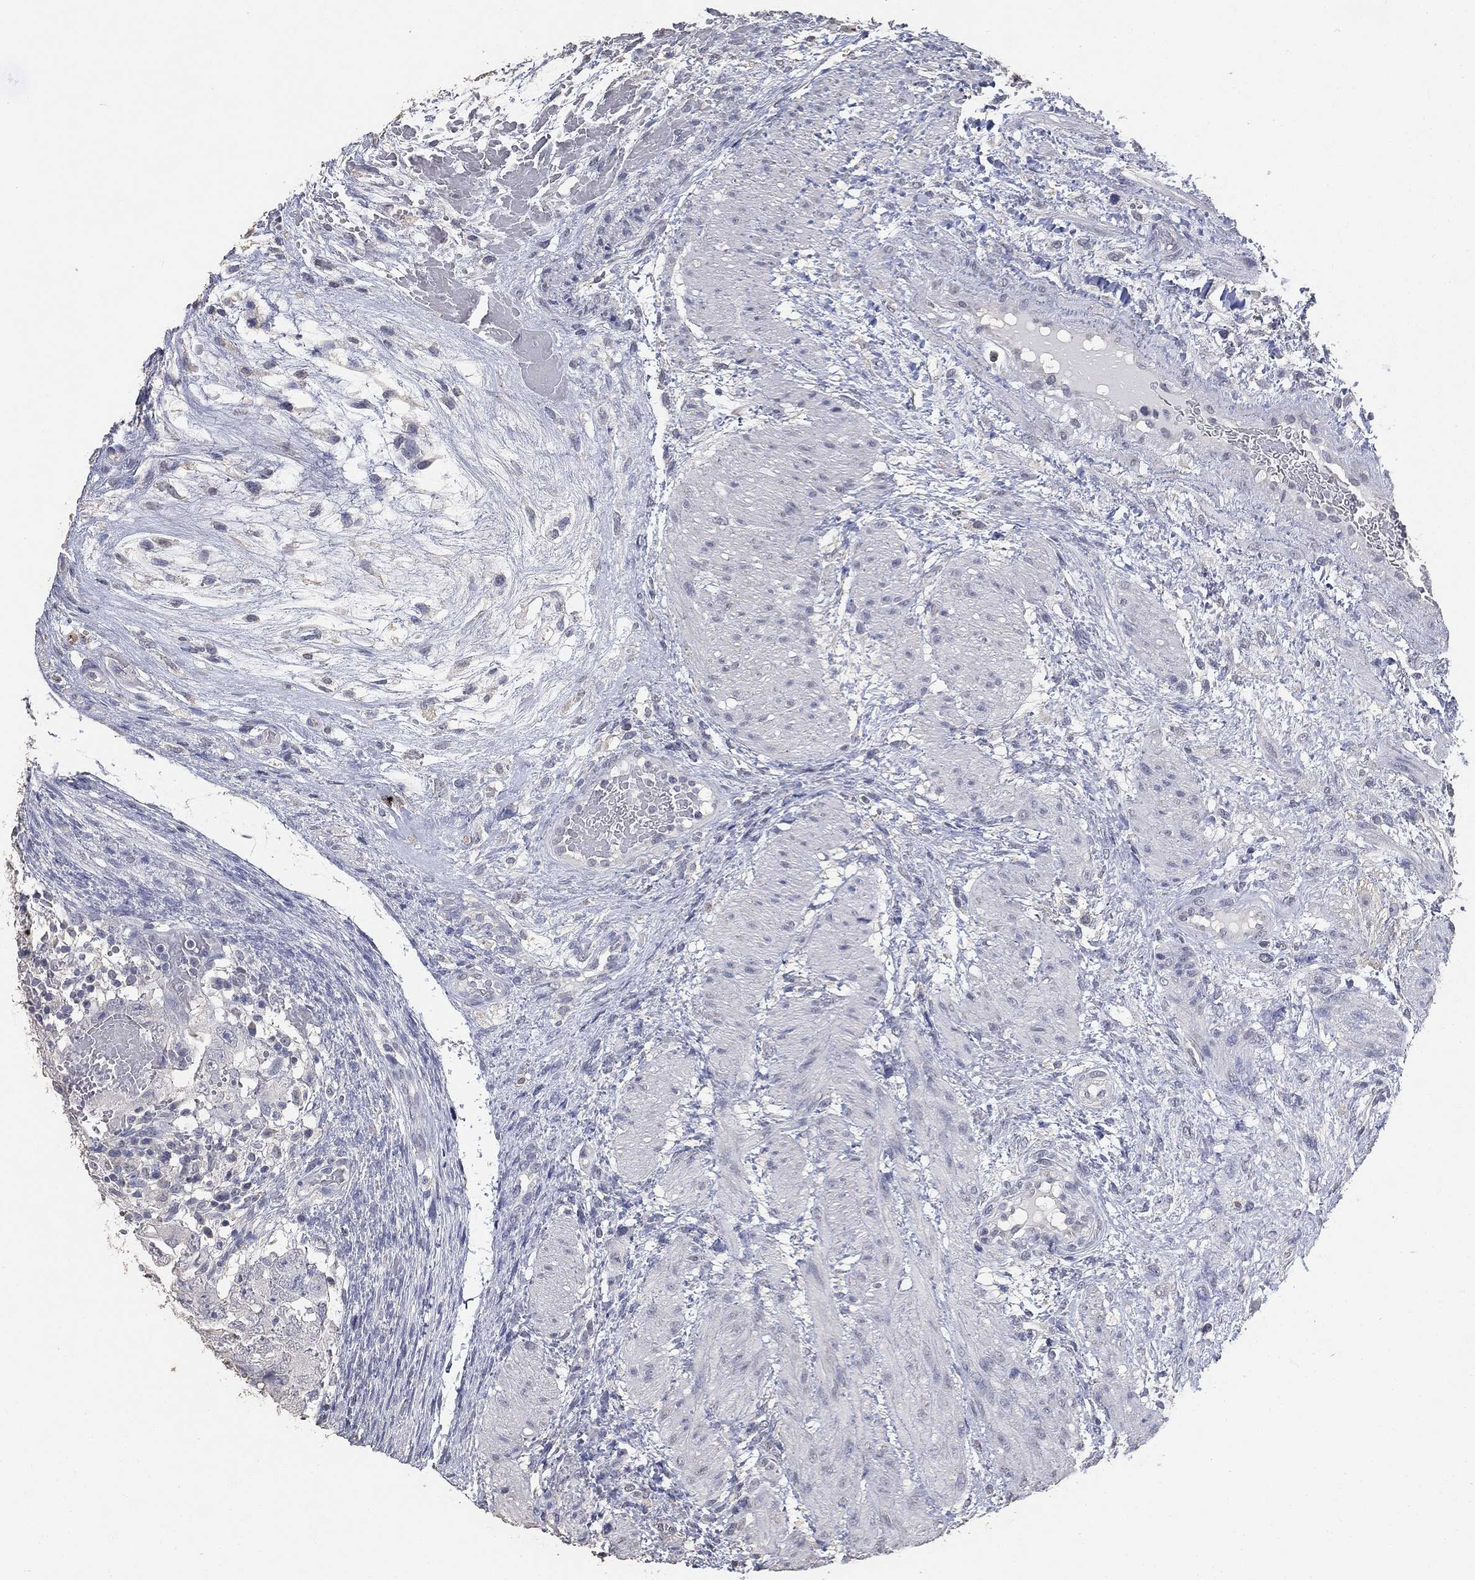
{"staining": {"intensity": "negative", "quantity": "none", "location": "none"}, "tissue": "testis cancer", "cell_type": "Tumor cells", "image_type": "cancer", "snomed": [{"axis": "morphology", "description": "Normal tissue, NOS"}, {"axis": "morphology", "description": "Carcinoma, Embryonal, NOS"}, {"axis": "topography", "description": "Testis"}, {"axis": "topography", "description": "Epididymis"}], "caption": "Protein analysis of testis cancer displays no significant staining in tumor cells.", "gene": "DSG1", "patient": {"sex": "male", "age": 24}}